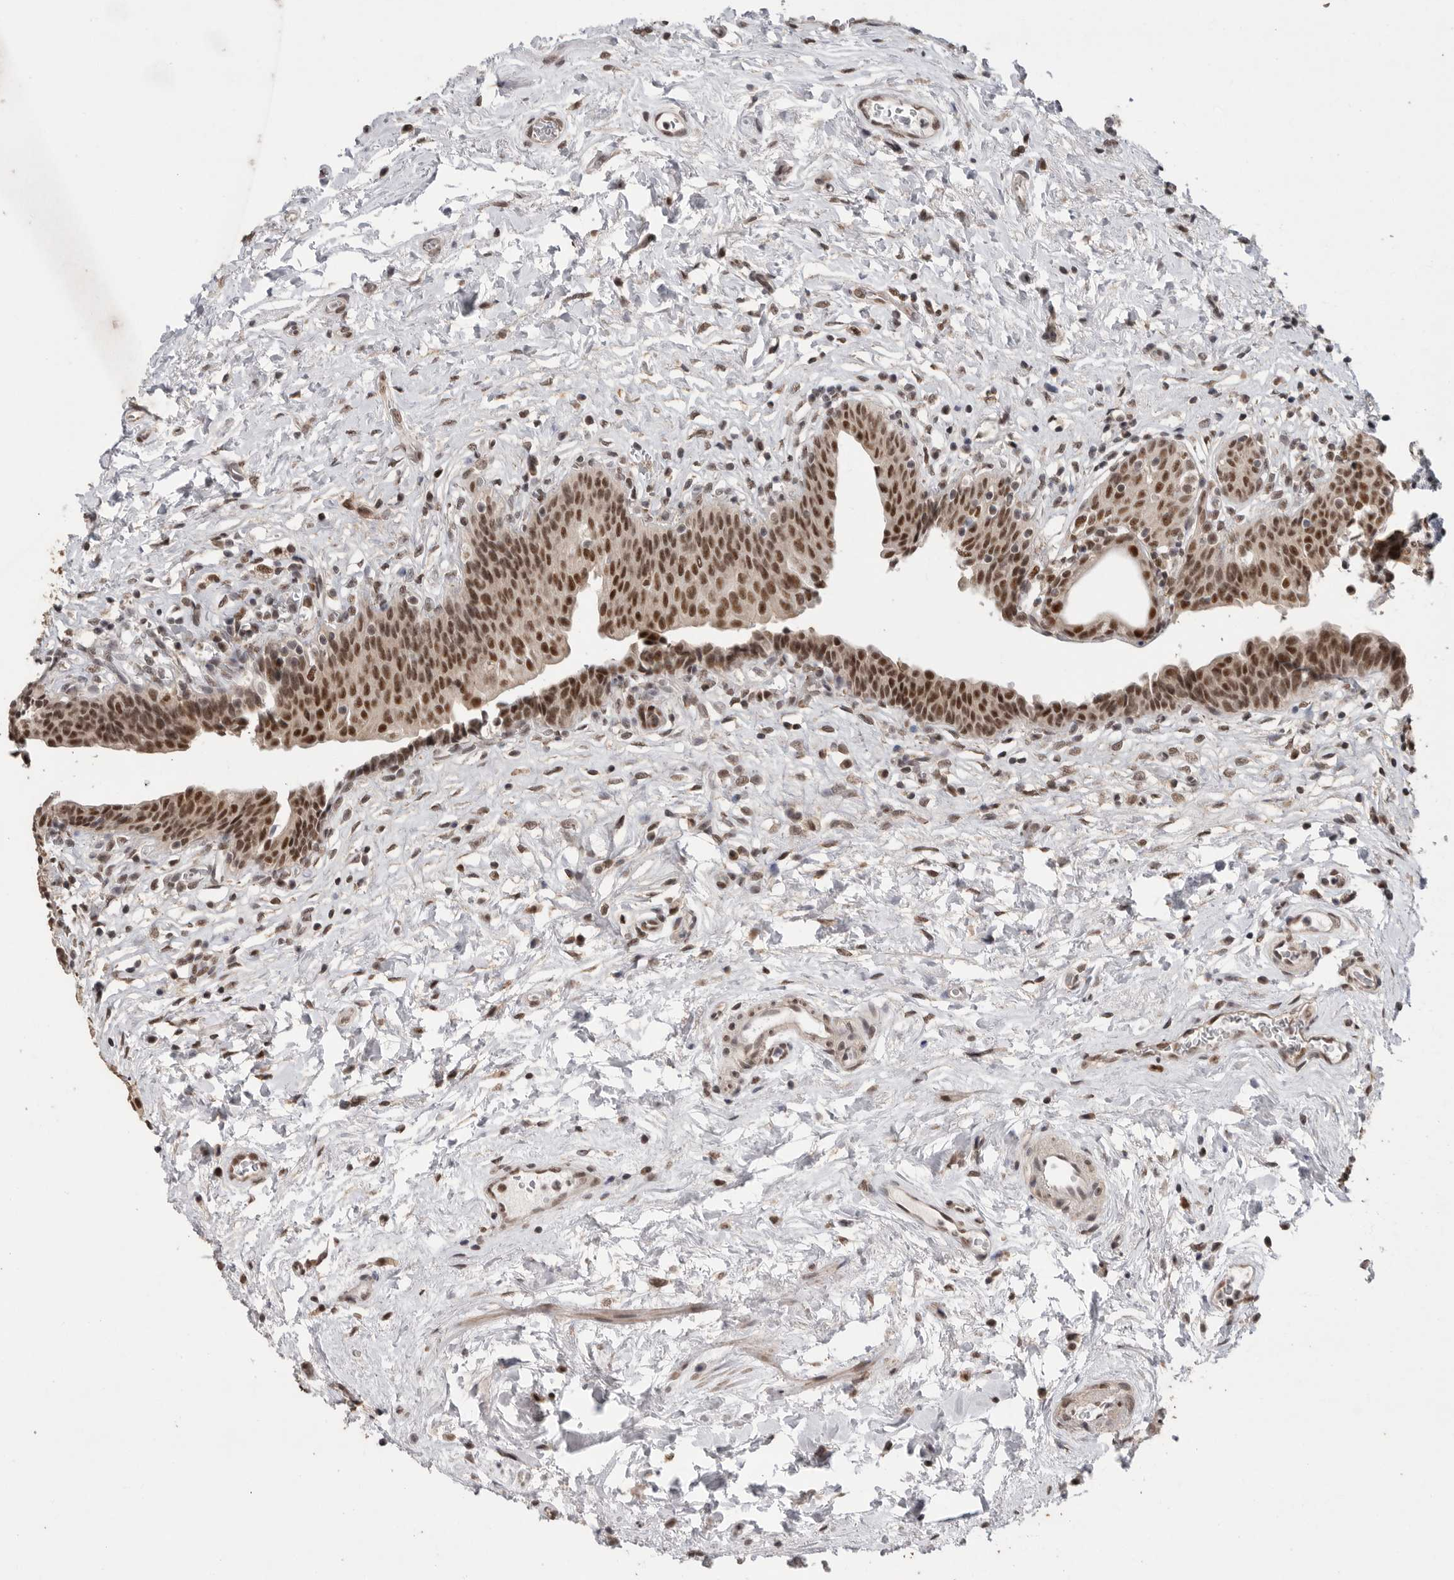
{"staining": {"intensity": "strong", "quantity": ">75%", "location": "nuclear"}, "tissue": "urinary bladder", "cell_type": "Urothelial cells", "image_type": "normal", "snomed": [{"axis": "morphology", "description": "Normal tissue, NOS"}, {"axis": "topography", "description": "Urinary bladder"}], "caption": "DAB (3,3'-diaminobenzidine) immunohistochemical staining of unremarkable urinary bladder demonstrates strong nuclear protein expression in approximately >75% of urothelial cells. (brown staining indicates protein expression, while blue staining denotes nuclei).", "gene": "PPP1R10", "patient": {"sex": "male", "age": 83}}